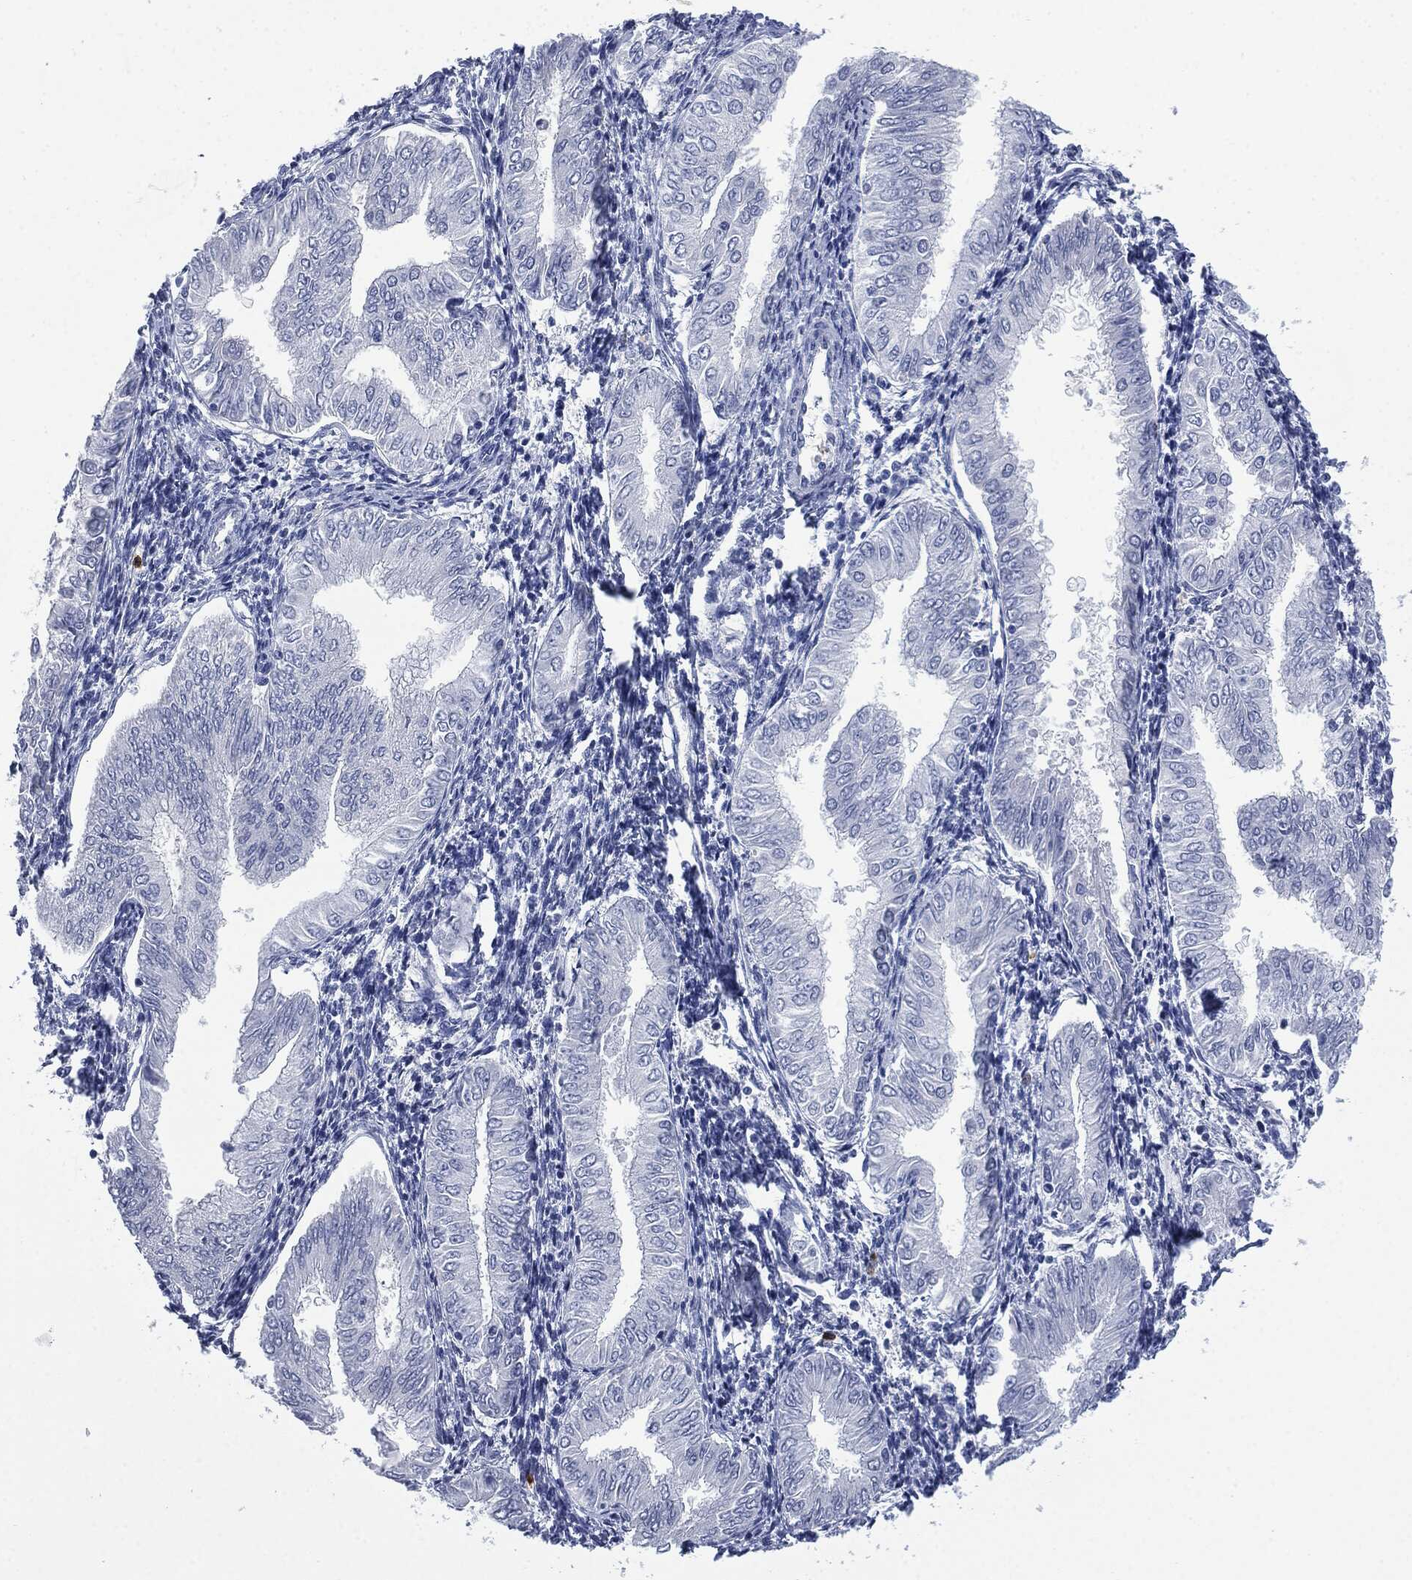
{"staining": {"intensity": "negative", "quantity": "none", "location": "none"}, "tissue": "endometrial cancer", "cell_type": "Tumor cells", "image_type": "cancer", "snomed": [{"axis": "morphology", "description": "Adenocarcinoma, NOS"}, {"axis": "topography", "description": "Endometrium"}], "caption": "A high-resolution histopathology image shows IHC staining of endometrial cancer (adenocarcinoma), which demonstrates no significant positivity in tumor cells. The staining was performed using DAB to visualize the protein expression in brown, while the nuclei were stained in blue with hematoxylin (Magnification: 20x).", "gene": "CEACAM8", "patient": {"sex": "female", "age": 53}}